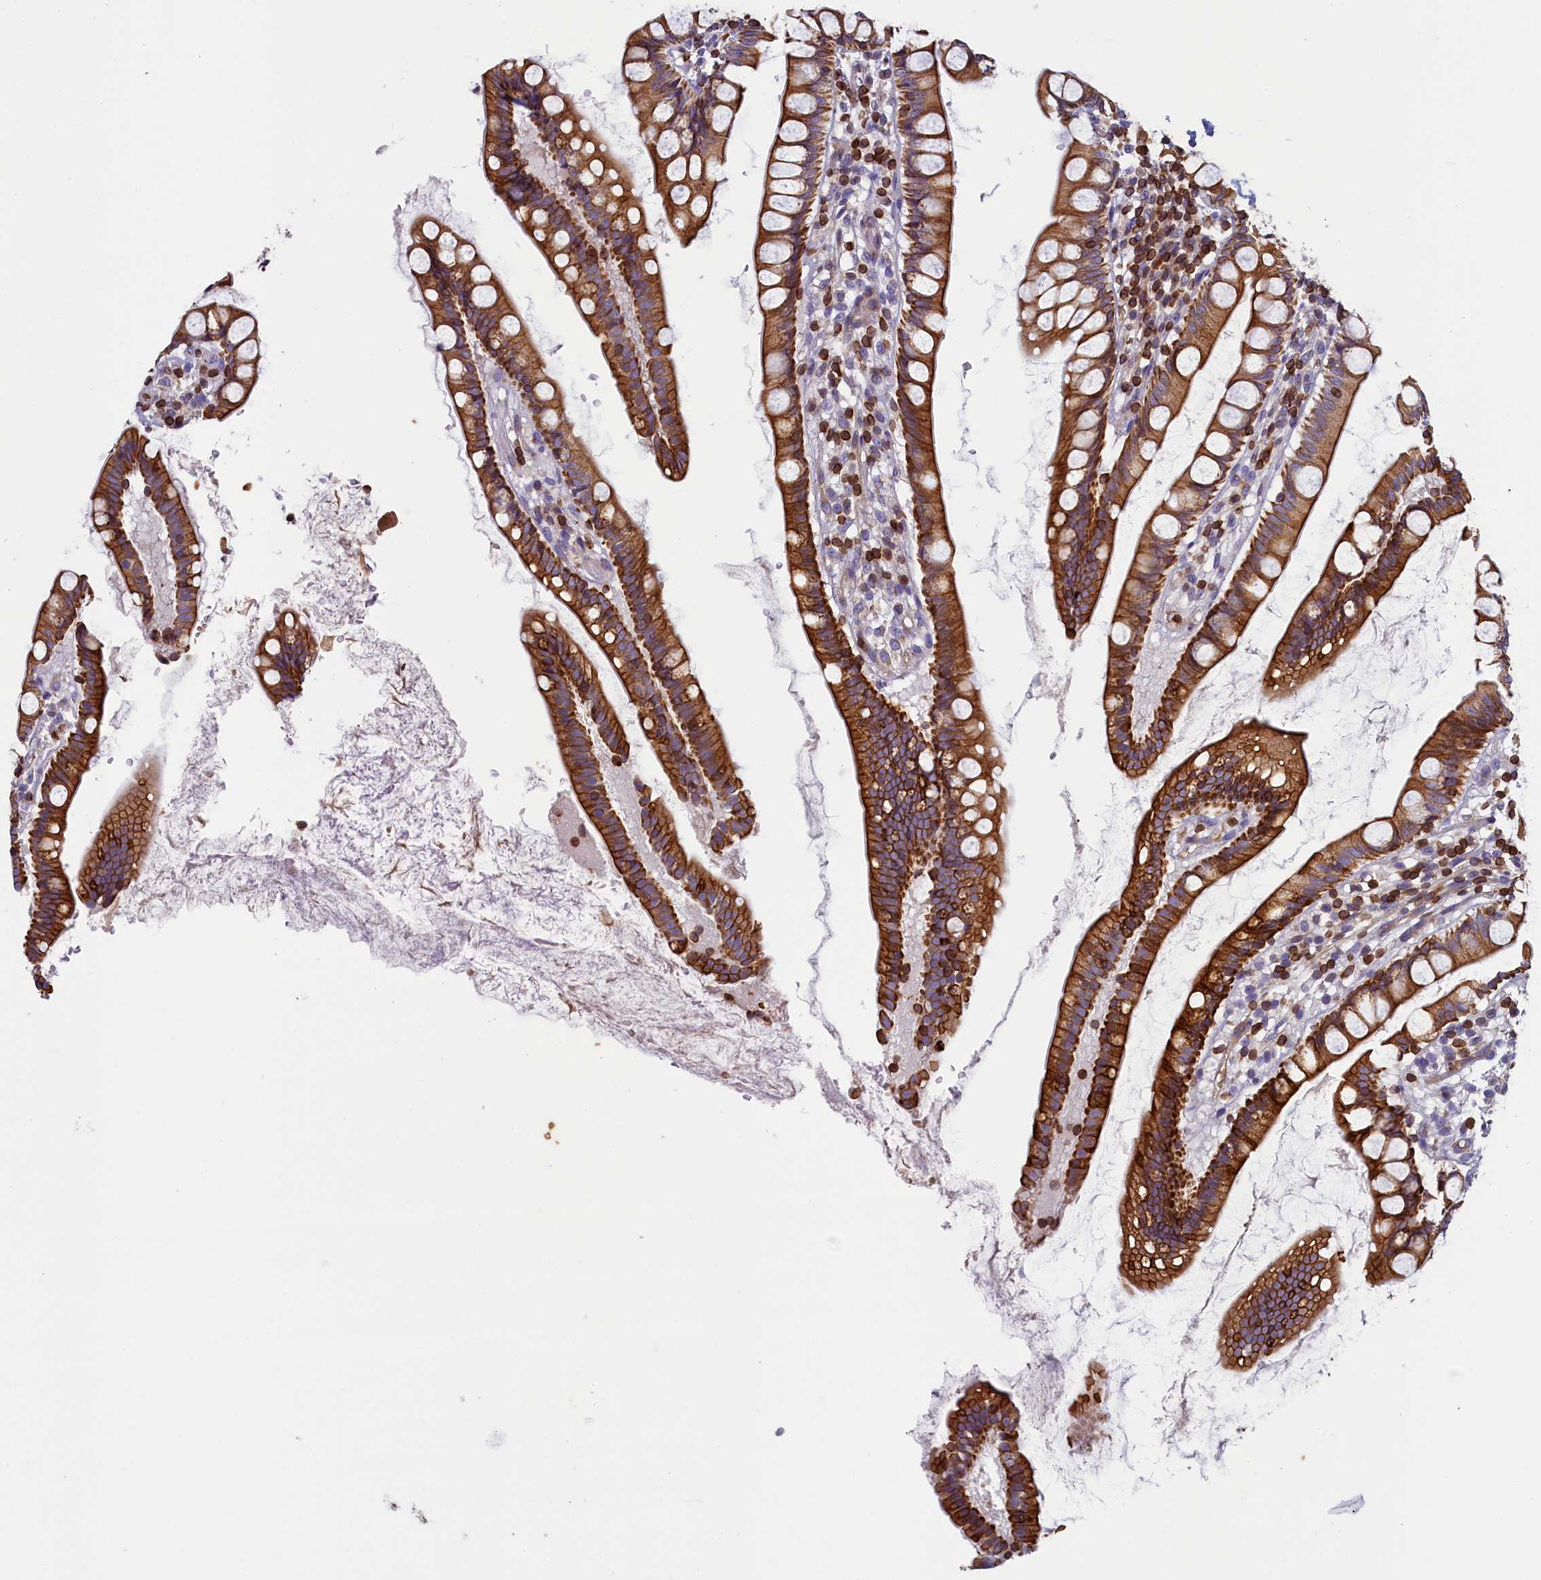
{"staining": {"intensity": "moderate", "quantity": ">75%", "location": "cytoplasmic/membranous"}, "tissue": "small intestine", "cell_type": "Glandular cells", "image_type": "normal", "snomed": [{"axis": "morphology", "description": "Normal tissue, NOS"}, {"axis": "topography", "description": "Small intestine"}], "caption": "Moderate cytoplasmic/membranous protein staining is appreciated in approximately >75% of glandular cells in small intestine. The protein is stained brown, and the nuclei are stained in blue (DAB (3,3'-diaminobenzidine) IHC with brightfield microscopy, high magnification).", "gene": "TRAF3IP3", "patient": {"sex": "female", "age": 84}}